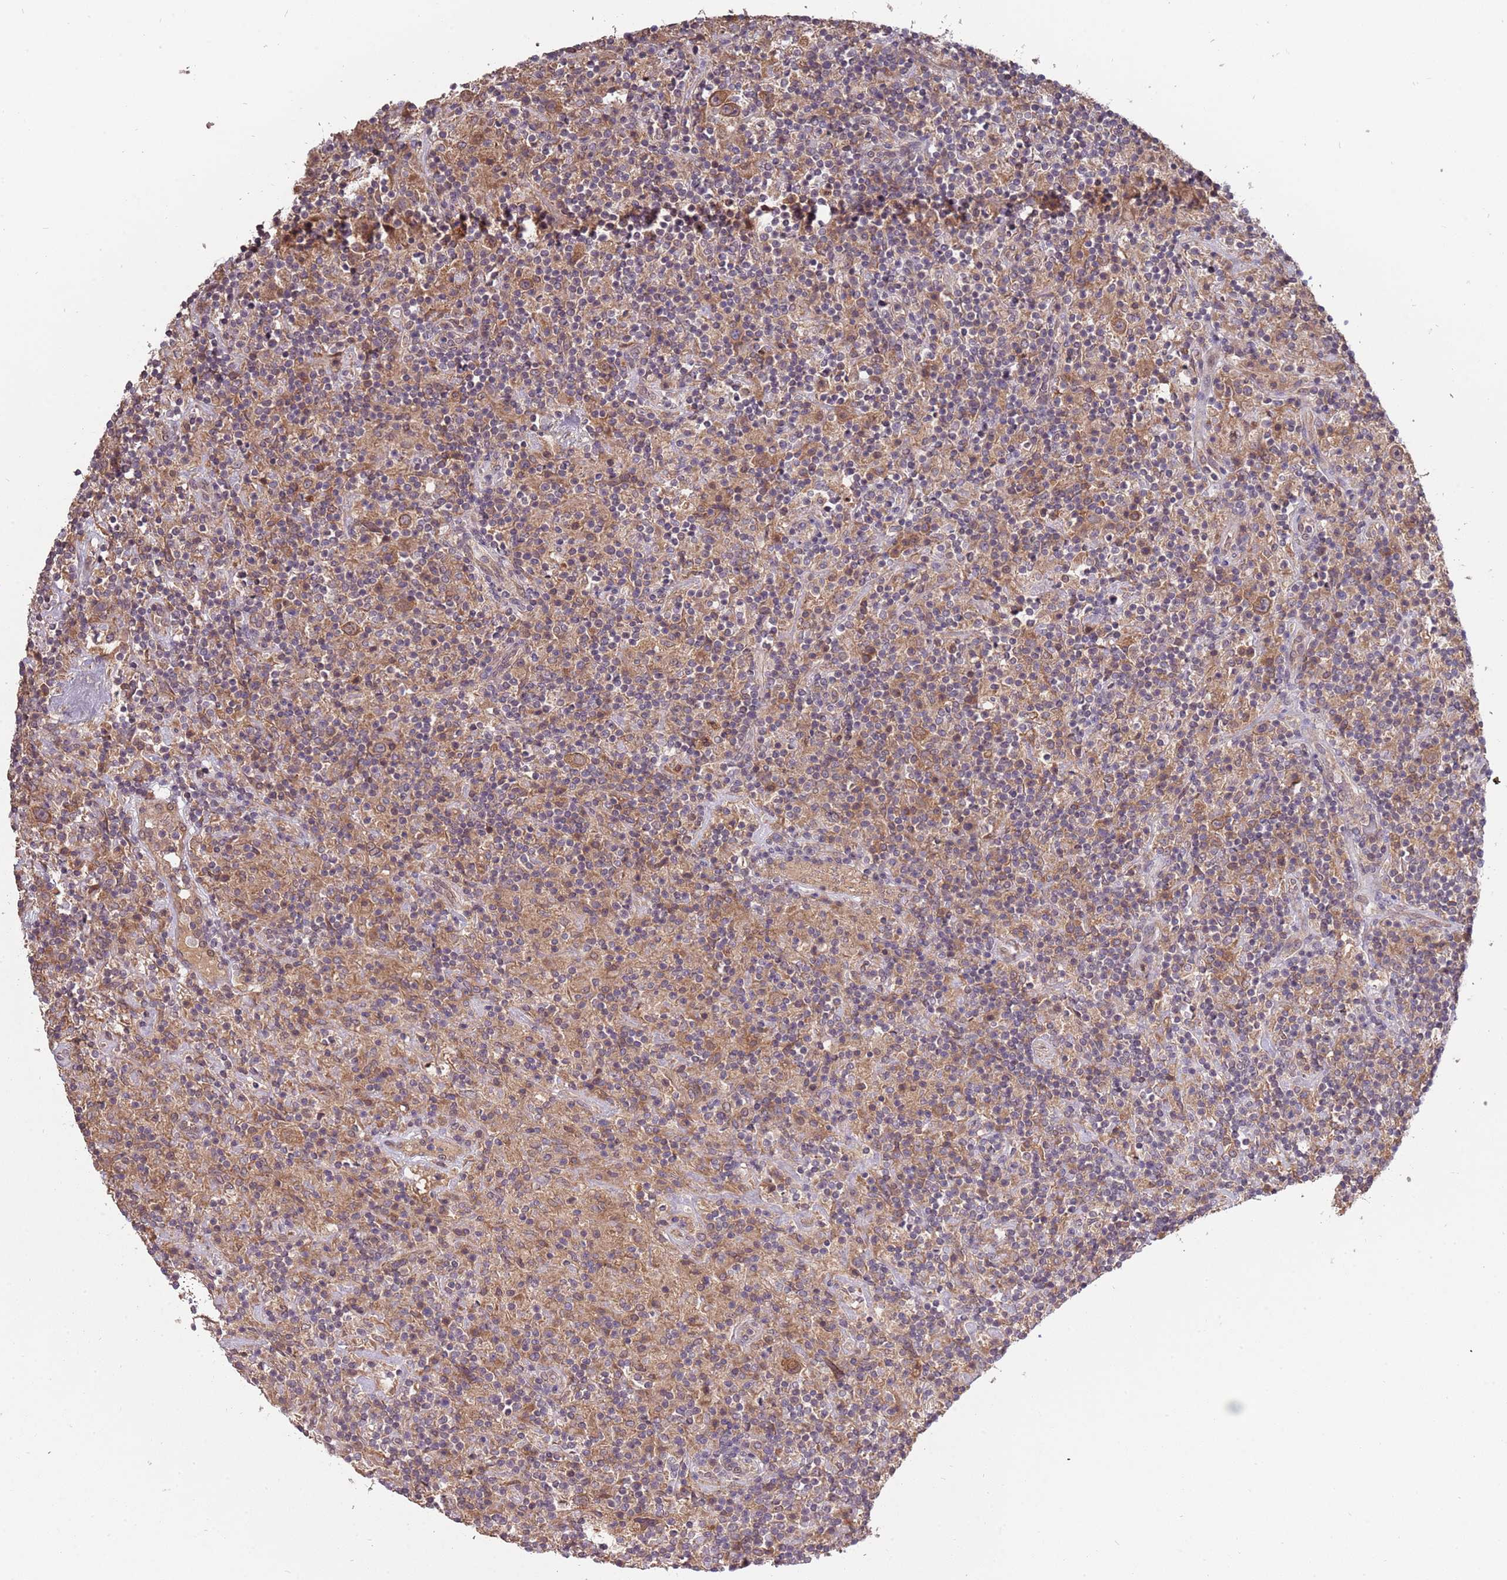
{"staining": {"intensity": "moderate", "quantity": ">75%", "location": "cytoplasmic/membranous"}, "tissue": "lymphoma", "cell_type": "Tumor cells", "image_type": "cancer", "snomed": [{"axis": "morphology", "description": "Hodgkin's disease, NOS"}, {"axis": "topography", "description": "Lymph node"}], "caption": "The histopathology image exhibits staining of Hodgkin's disease, revealing moderate cytoplasmic/membranous protein positivity (brown color) within tumor cells. (DAB IHC, brown staining for protein, blue staining for nuclei).", "gene": "USP32", "patient": {"sex": "male", "age": 70}}